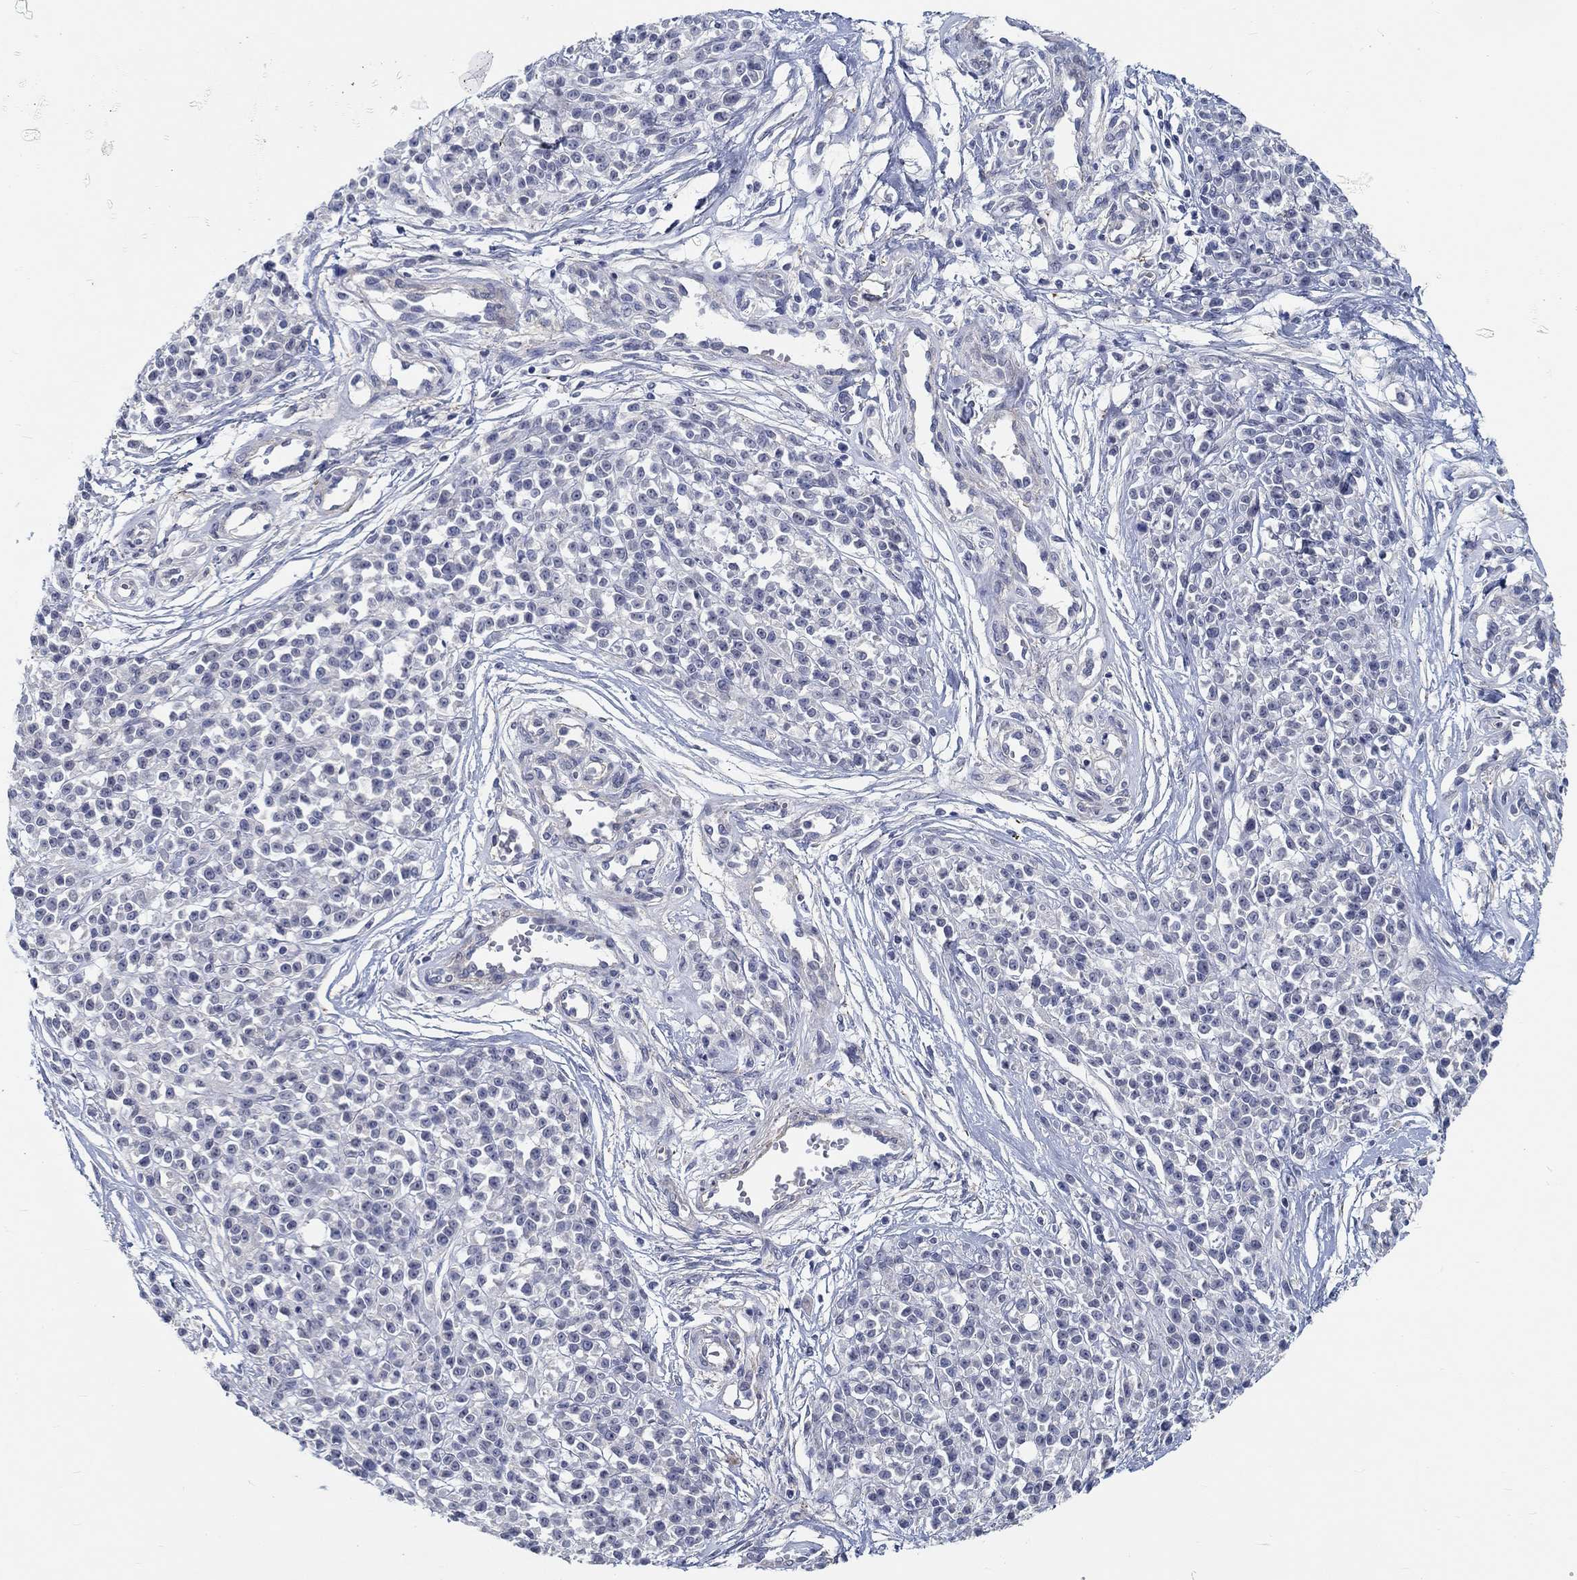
{"staining": {"intensity": "negative", "quantity": "none", "location": "none"}, "tissue": "melanoma", "cell_type": "Tumor cells", "image_type": "cancer", "snomed": [{"axis": "morphology", "description": "Malignant melanoma, NOS"}, {"axis": "topography", "description": "Skin"}, {"axis": "topography", "description": "Skin of trunk"}], "caption": "The immunohistochemistry histopathology image has no significant positivity in tumor cells of melanoma tissue.", "gene": "MYBPC1", "patient": {"sex": "male", "age": 74}}